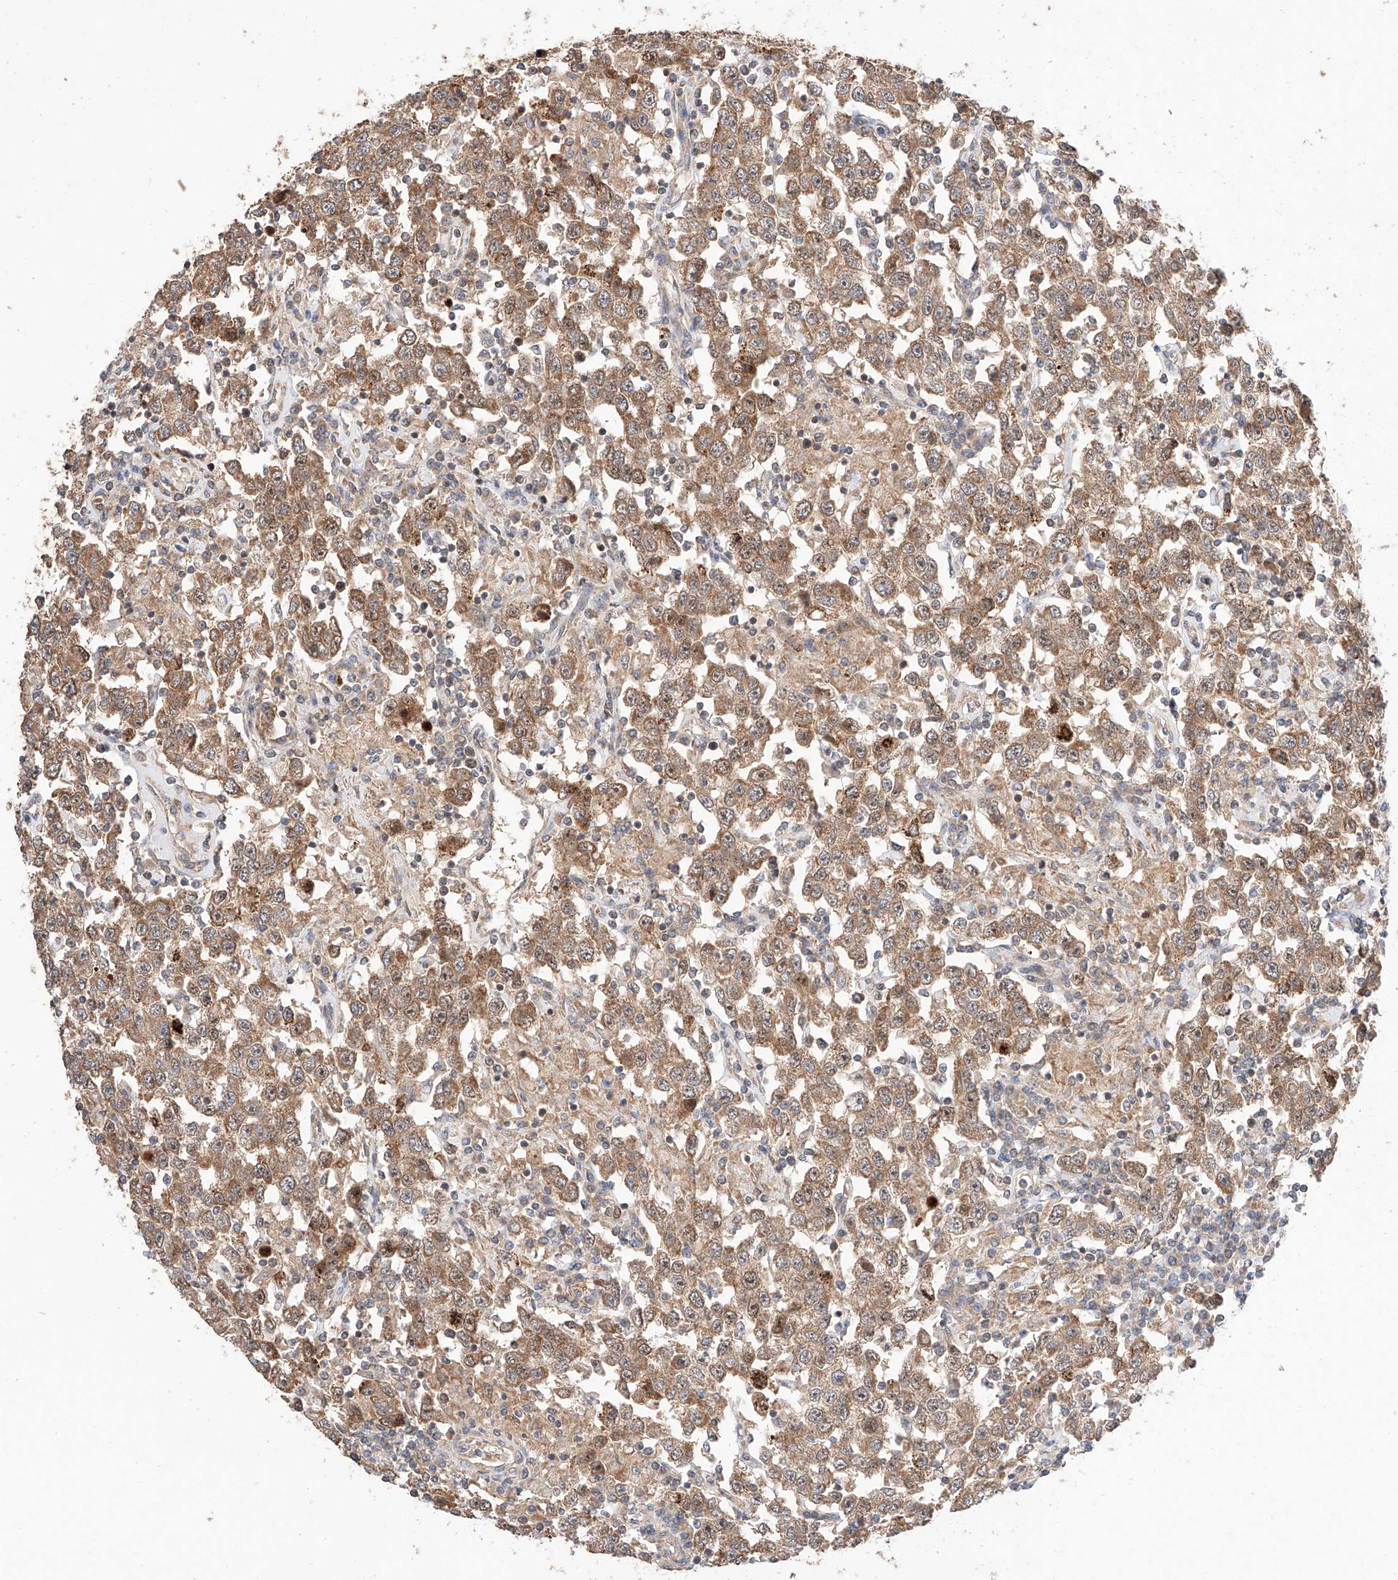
{"staining": {"intensity": "moderate", "quantity": ">75%", "location": "cytoplasmic/membranous,nuclear"}, "tissue": "testis cancer", "cell_type": "Tumor cells", "image_type": "cancer", "snomed": [{"axis": "morphology", "description": "Seminoma, NOS"}, {"axis": "topography", "description": "Testis"}], "caption": "IHC image of human seminoma (testis) stained for a protein (brown), which displays medium levels of moderate cytoplasmic/membranous and nuclear expression in approximately >75% of tumor cells.", "gene": "RAB23", "patient": {"sex": "male", "age": 41}}